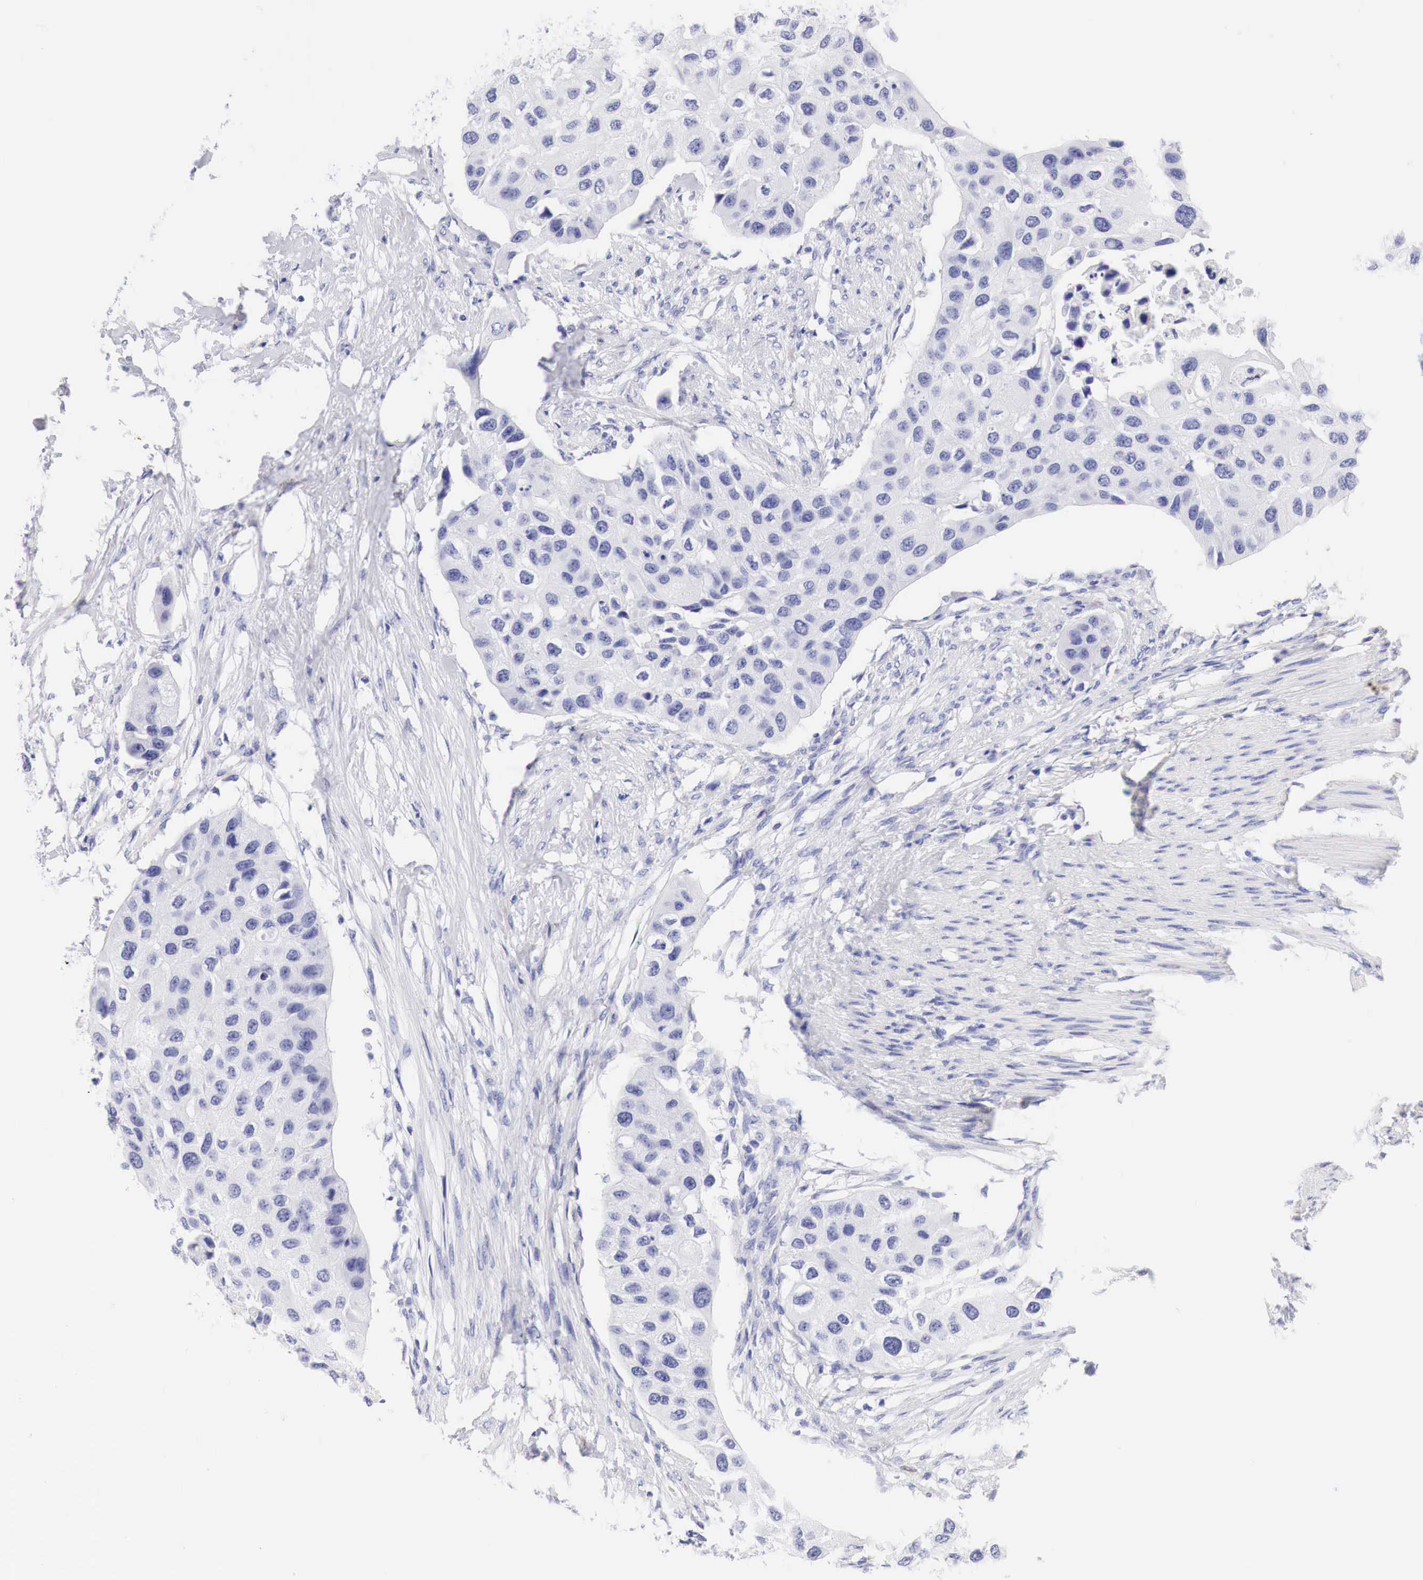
{"staining": {"intensity": "negative", "quantity": "none", "location": "none"}, "tissue": "urothelial cancer", "cell_type": "Tumor cells", "image_type": "cancer", "snomed": [{"axis": "morphology", "description": "Urothelial carcinoma, High grade"}, {"axis": "topography", "description": "Urinary bladder"}], "caption": "Urothelial cancer stained for a protein using immunohistochemistry shows no positivity tumor cells.", "gene": "CDKN2A", "patient": {"sex": "male", "age": 55}}